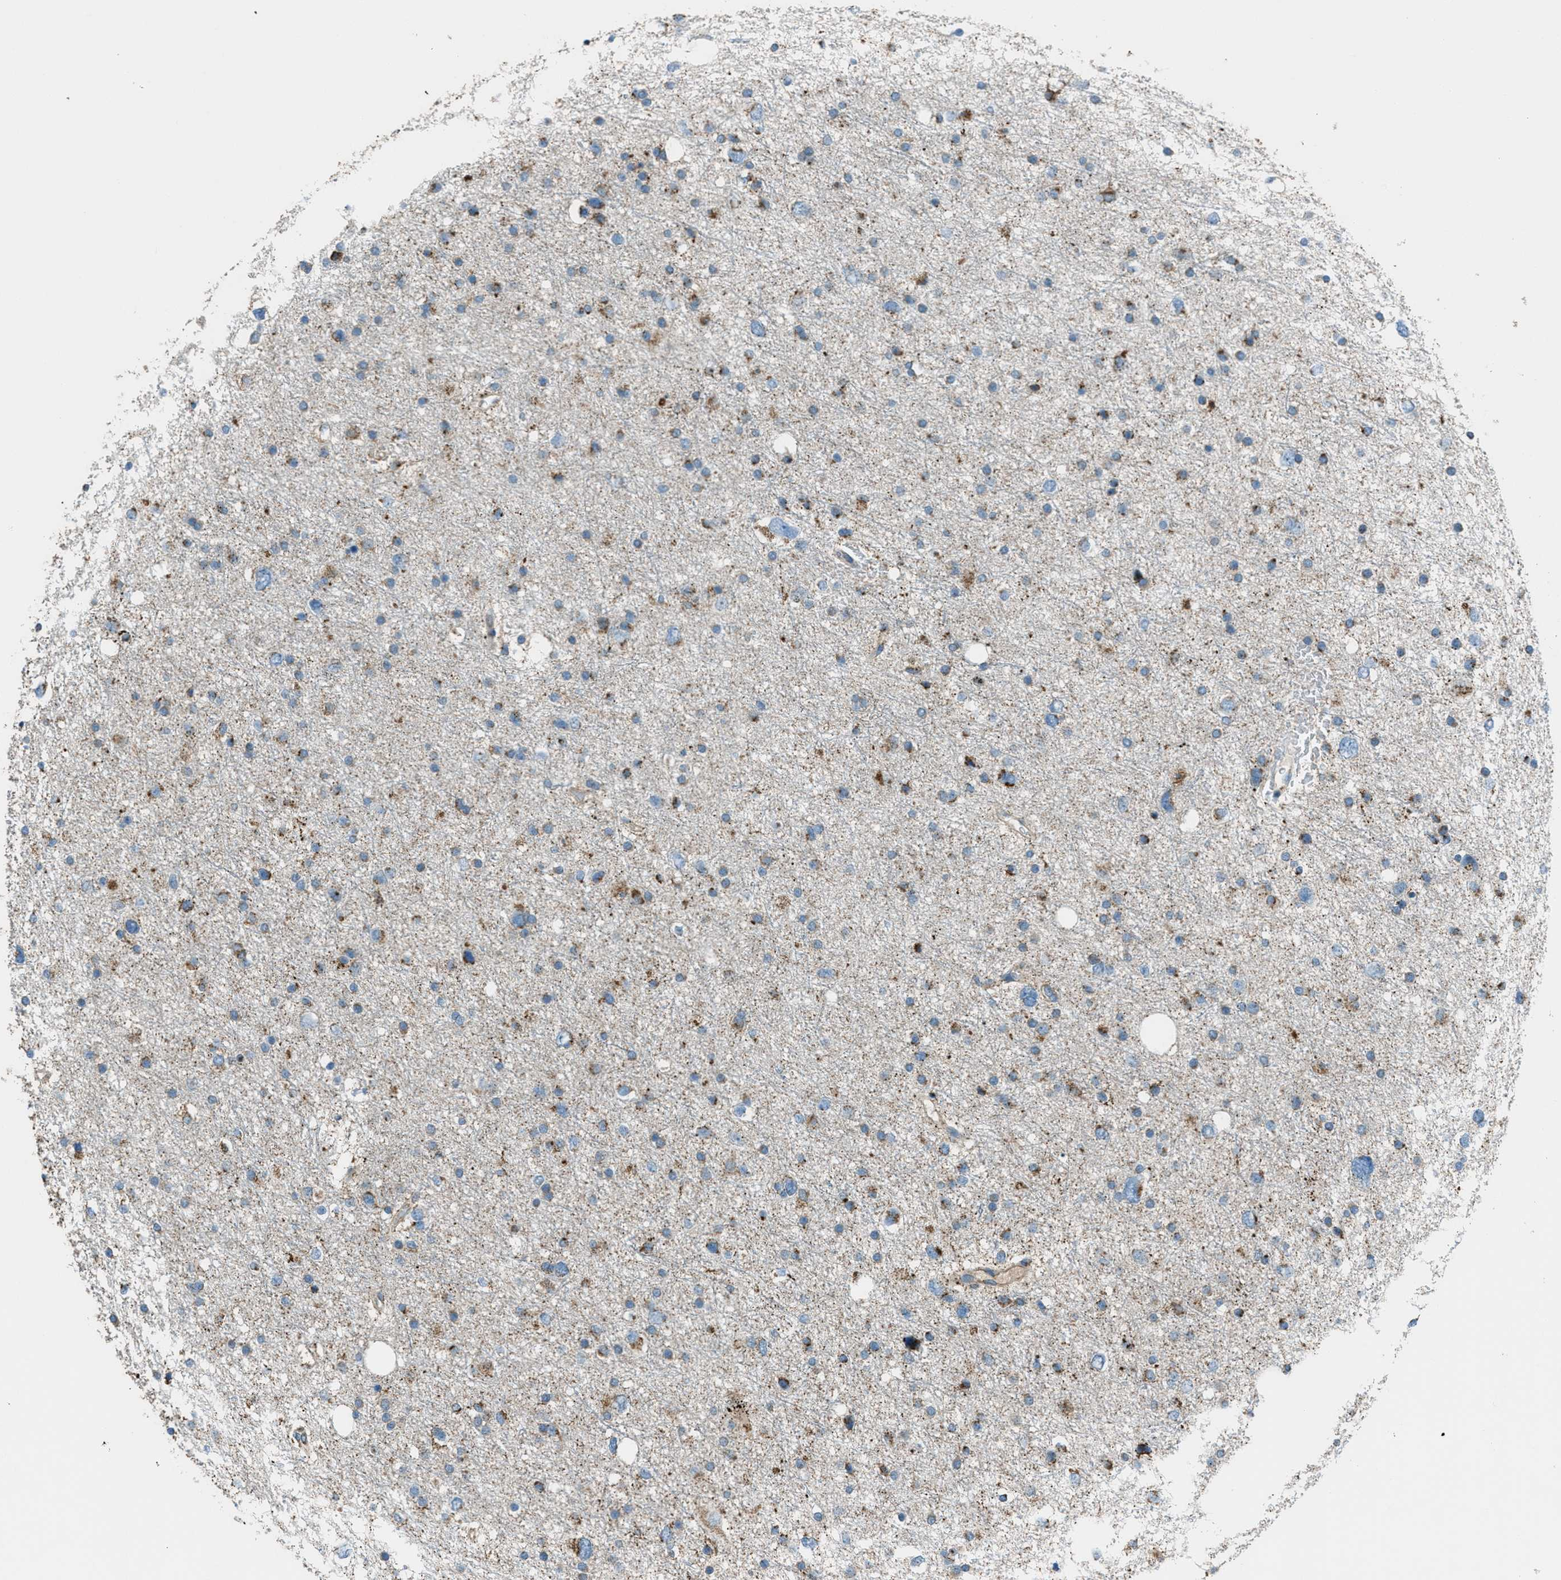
{"staining": {"intensity": "moderate", "quantity": "25%-75%", "location": "cytoplasmic/membranous"}, "tissue": "glioma", "cell_type": "Tumor cells", "image_type": "cancer", "snomed": [{"axis": "morphology", "description": "Glioma, malignant, Low grade"}, {"axis": "topography", "description": "Brain"}], "caption": "Protein positivity by immunohistochemistry shows moderate cytoplasmic/membranous staining in approximately 25%-75% of tumor cells in glioma. Ihc stains the protein of interest in brown and the nuclei are stained blue.", "gene": "BCKDK", "patient": {"sex": "female", "age": 37}}